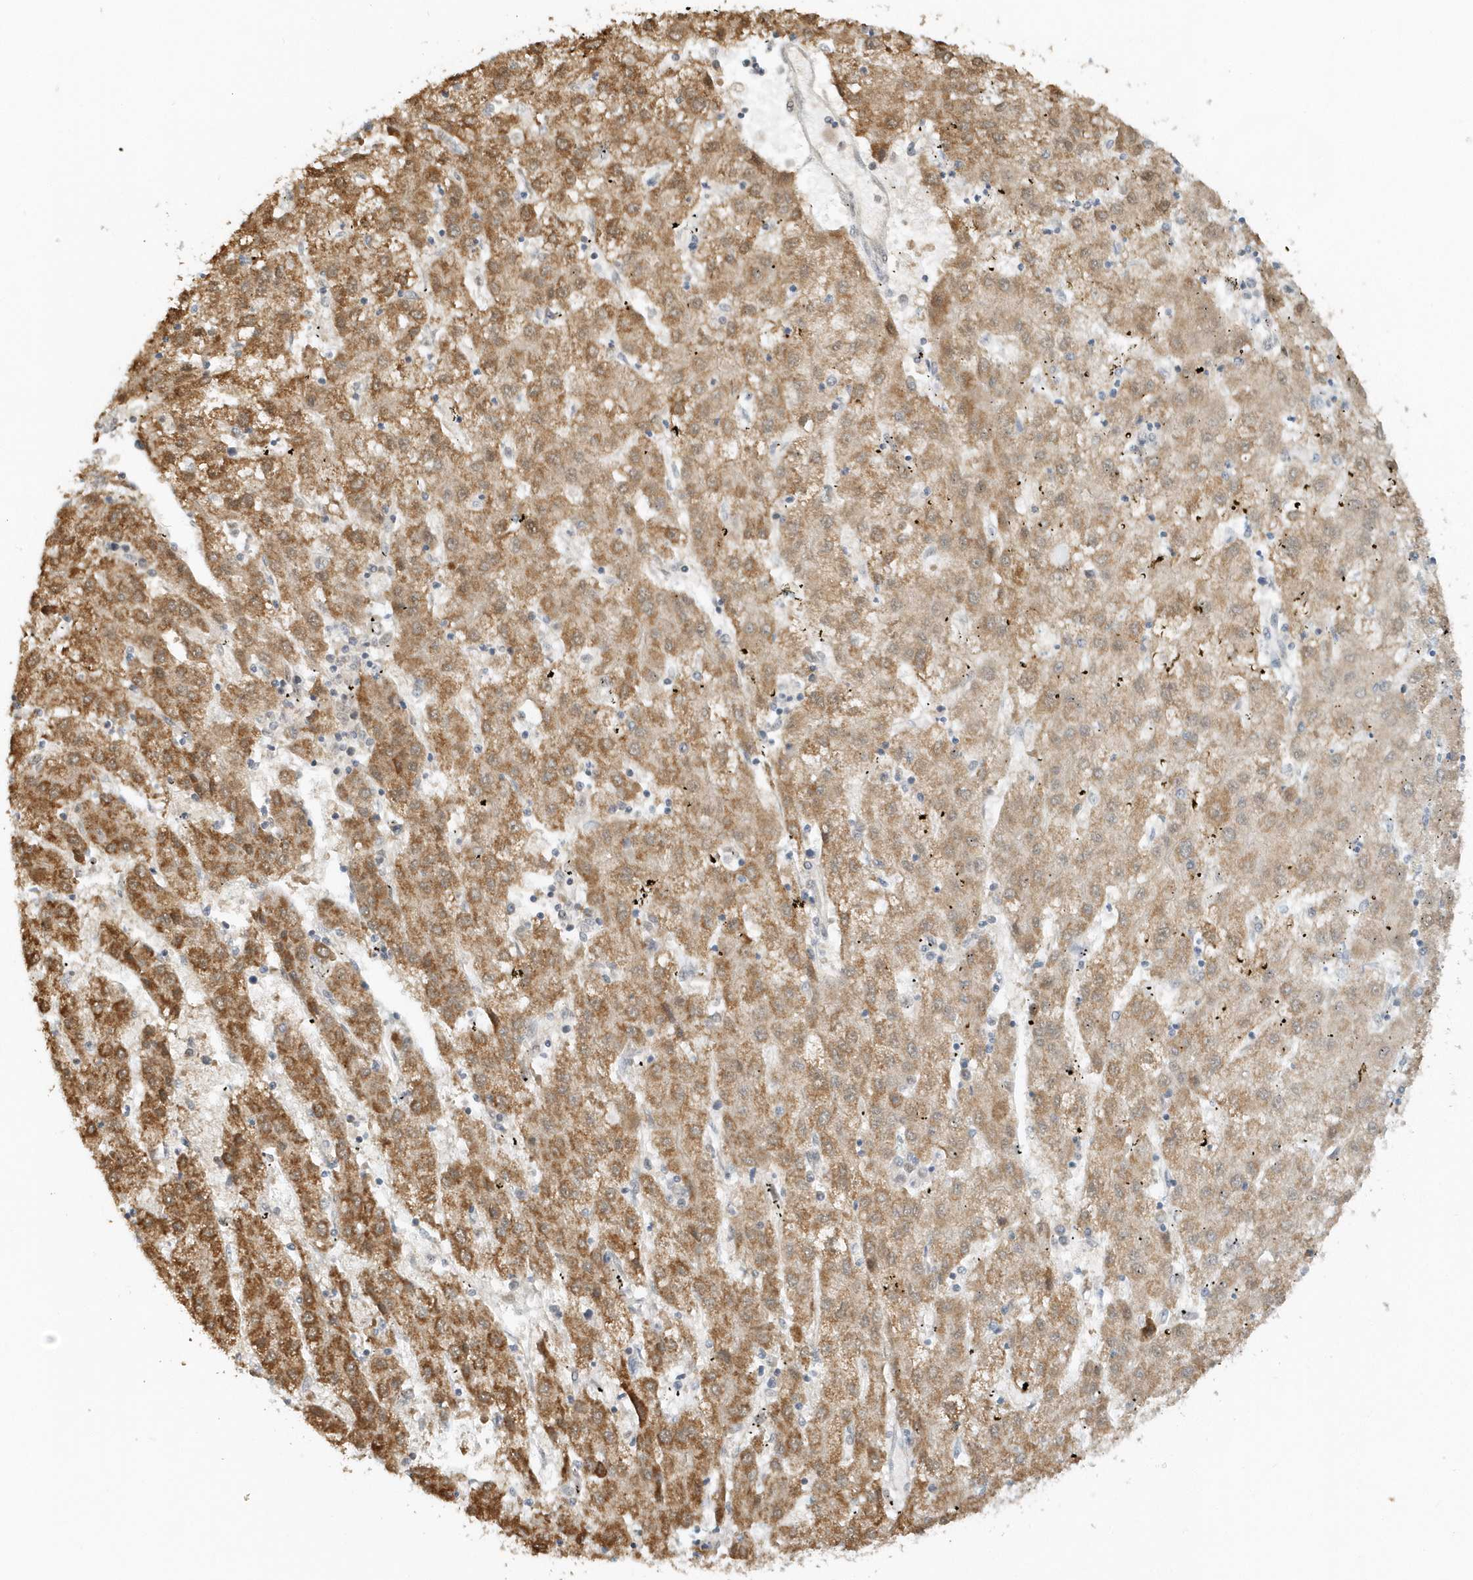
{"staining": {"intensity": "strong", "quantity": "25%-75%", "location": "cytoplasmic/membranous"}, "tissue": "liver cancer", "cell_type": "Tumor cells", "image_type": "cancer", "snomed": [{"axis": "morphology", "description": "Carcinoma, Hepatocellular, NOS"}, {"axis": "topography", "description": "Liver"}], "caption": "The histopathology image displays a brown stain indicating the presence of a protein in the cytoplasmic/membranous of tumor cells in hepatocellular carcinoma (liver).", "gene": "PSMD6", "patient": {"sex": "male", "age": 72}}